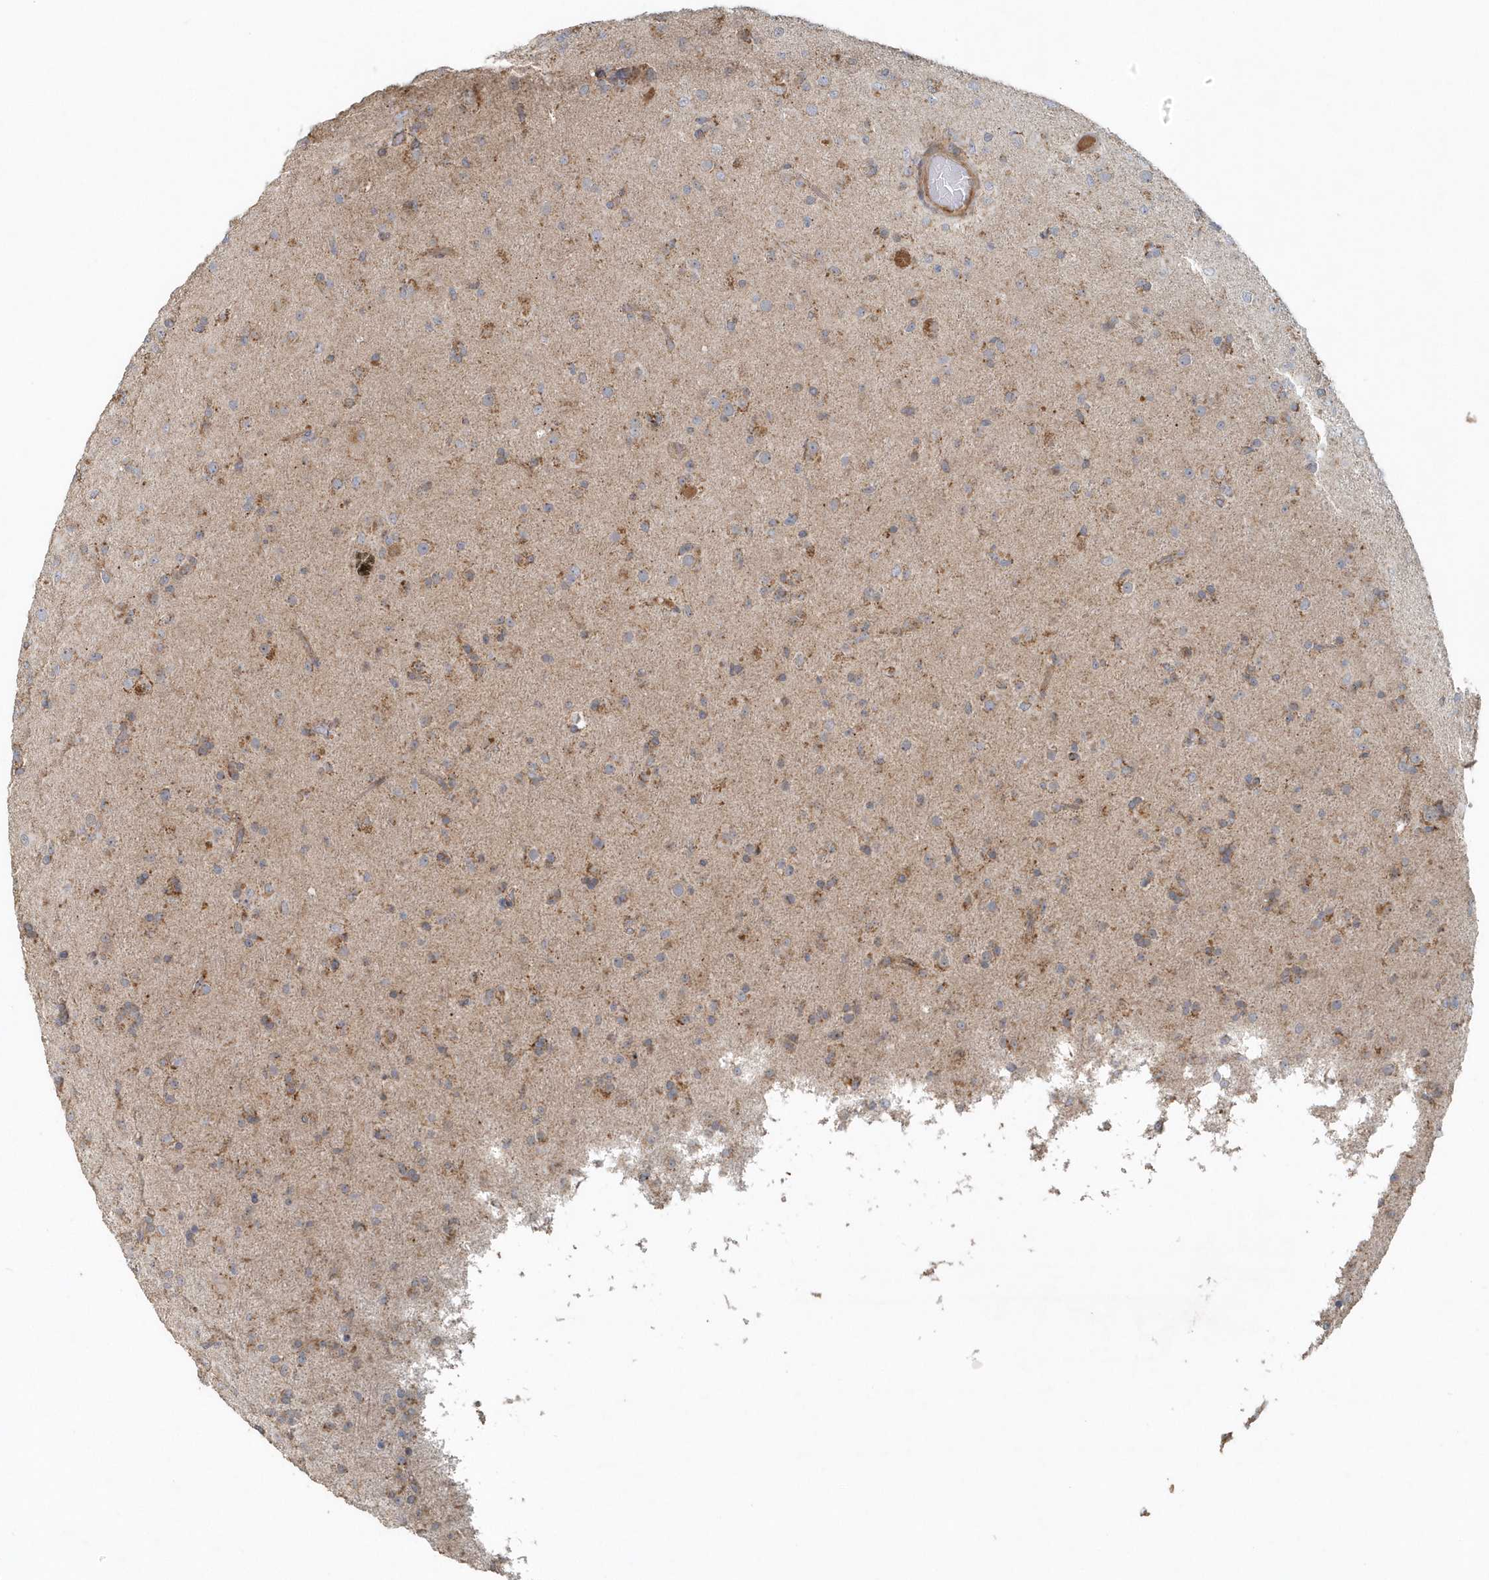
{"staining": {"intensity": "moderate", "quantity": "<25%", "location": "cytoplasmic/membranous"}, "tissue": "glioma", "cell_type": "Tumor cells", "image_type": "cancer", "snomed": [{"axis": "morphology", "description": "Glioma, malignant, Low grade"}, {"axis": "topography", "description": "Brain"}], "caption": "Protein staining shows moderate cytoplasmic/membranous staining in approximately <25% of tumor cells in glioma.", "gene": "MMUT", "patient": {"sex": "male", "age": 65}}